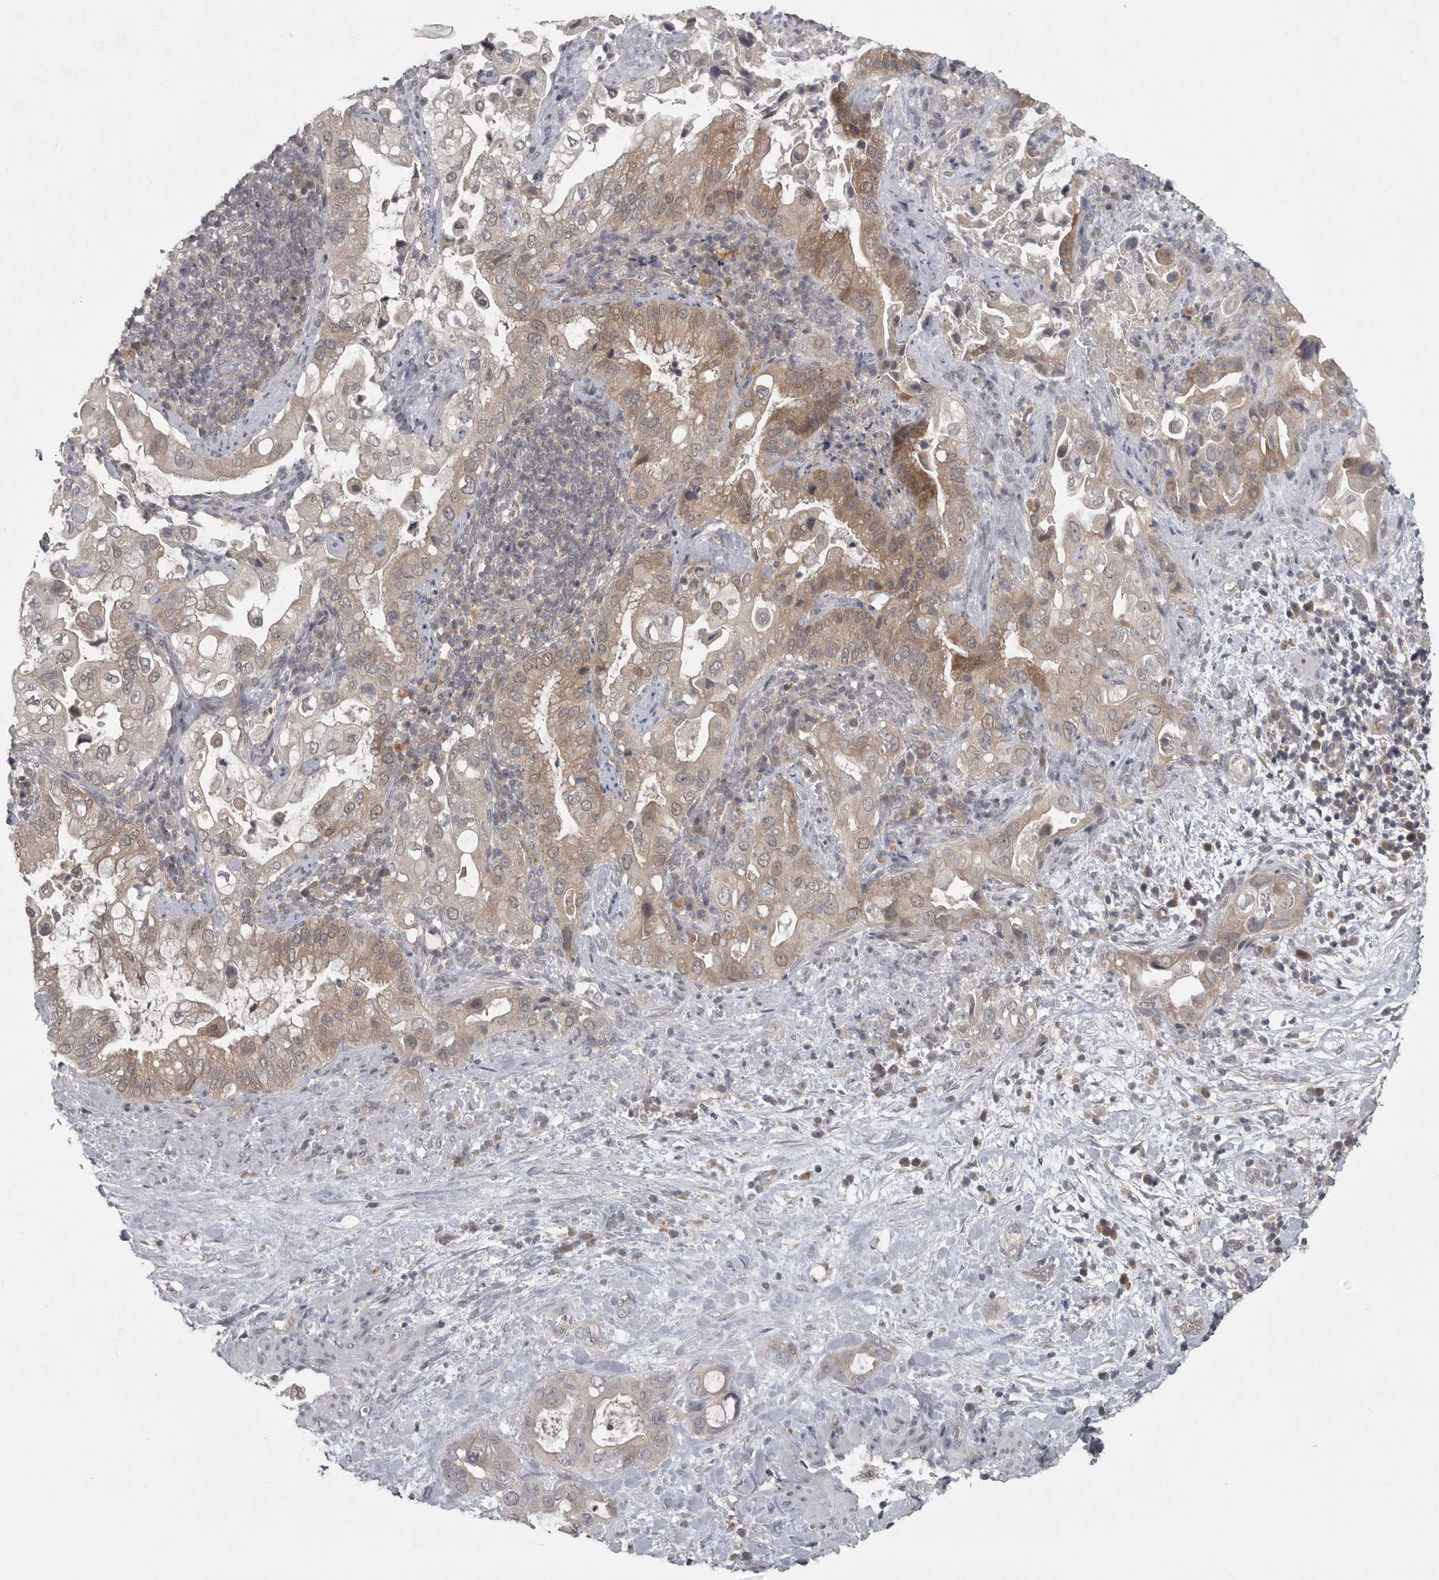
{"staining": {"intensity": "moderate", "quantity": "25%-75%", "location": "cytoplasmic/membranous"}, "tissue": "pancreatic cancer", "cell_type": "Tumor cells", "image_type": "cancer", "snomed": [{"axis": "morphology", "description": "Inflammation, NOS"}, {"axis": "morphology", "description": "Adenocarcinoma, NOS"}, {"axis": "topography", "description": "Pancreas"}], "caption": "An IHC micrograph of tumor tissue is shown. Protein staining in brown highlights moderate cytoplasmic/membranous positivity in pancreatic adenocarcinoma within tumor cells. Using DAB (3,3'-diaminobenzidine) (brown) and hematoxylin (blue) stains, captured at high magnification using brightfield microscopy.", "gene": "PHF13", "patient": {"sex": "female", "age": 56}}